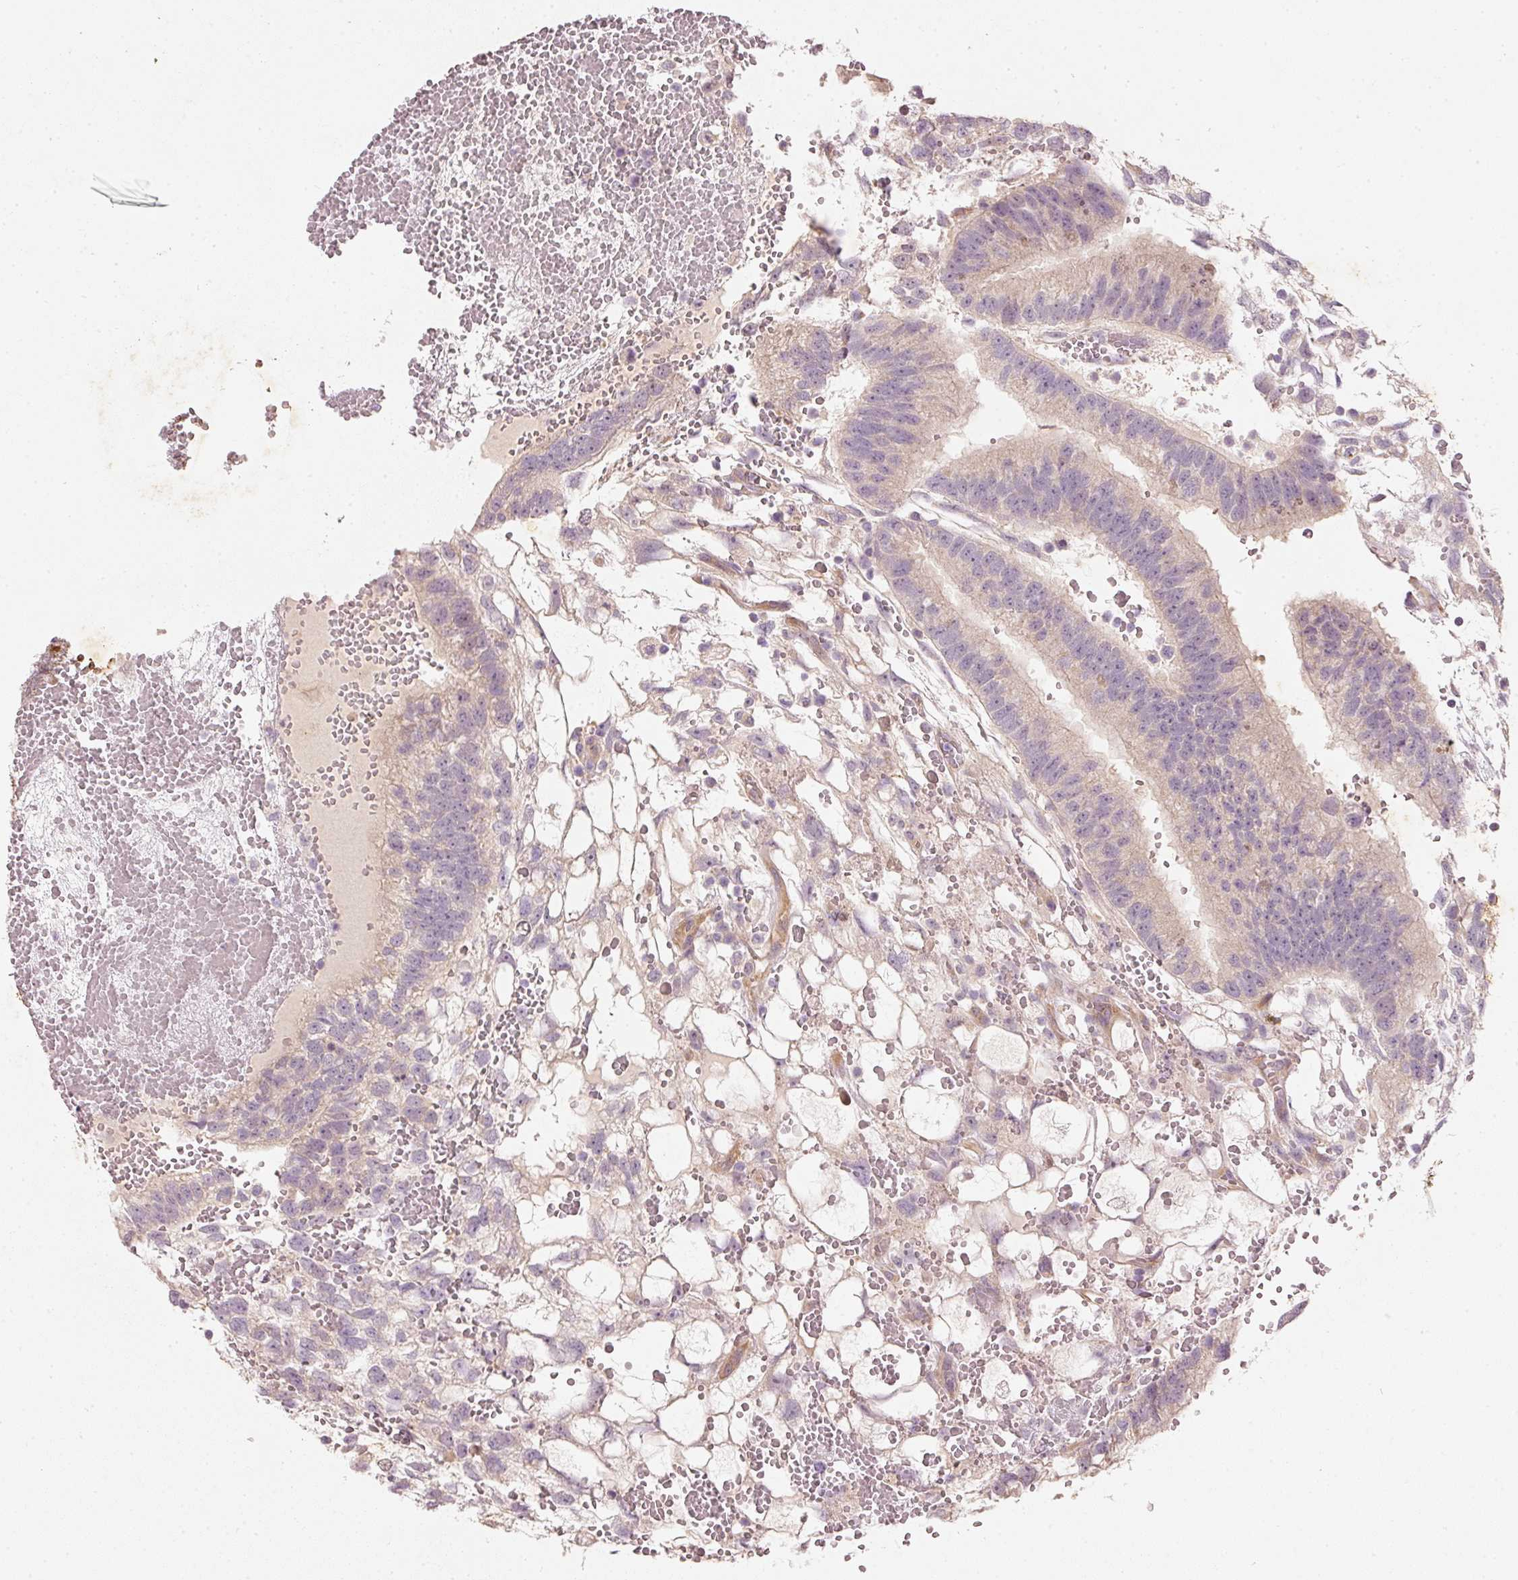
{"staining": {"intensity": "weak", "quantity": ">75%", "location": "cytoplasmic/membranous"}, "tissue": "testis cancer", "cell_type": "Tumor cells", "image_type": "cancer", "snomed": [{"axis": "morphology", "description": "Normal tissue, NOS"}, {"axis": "morphology", "description": "Carcinoma, Embryonal, NOS"}, {"axis": "topography", "description": "Testis"}], "caption": "Testis embryonal carcinoma was stained to show a protein in brown. There is low levels of weak cytoplasmic/membranous staining in approximately >75% of tumor cells.", "gene": "RGL2", "patient": {"sex": "male", "age": 32}}